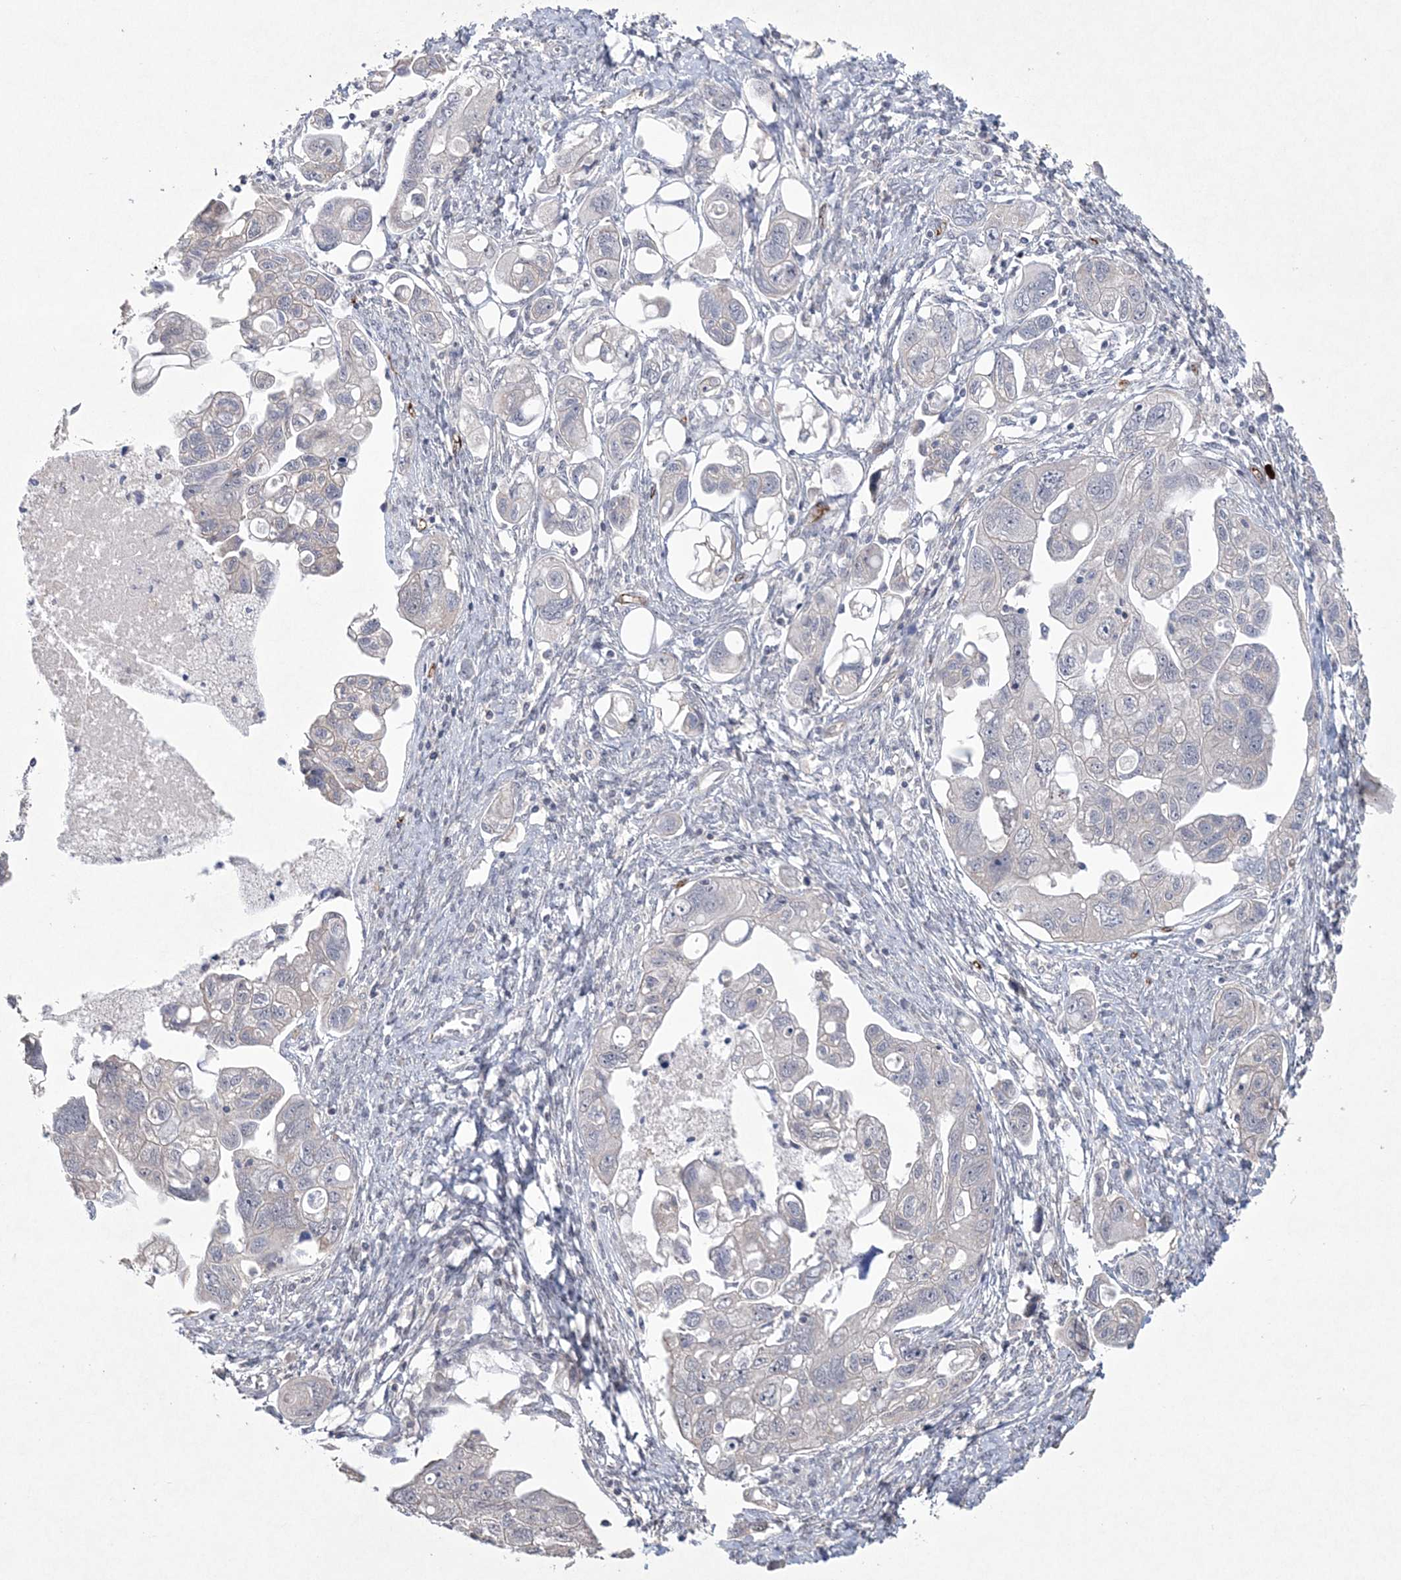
{"staining": {"intensity": "negative", "quantity": "none", "location": "none"}, "tissue": "ovarian cancer", "cell_type": "Tumor cells", "image_type": "cancer", "snomed": [{"axis": "morphology", "description": "Carcinoma, NOS"}, {"axis": "morphology", "description": "Cystadenocarcinoma, serous, NOS"}, {"axis": "topography", "description": "Ovary"}], "caption": "High magnification brightfield microscopy of ovarian cancer stained with DAB (brown) and counterstained with hematoxylin (blue): tumor cells show no significant staining.", "gene": "DPCD", "patient": {"sex": "female", "age": 69}}